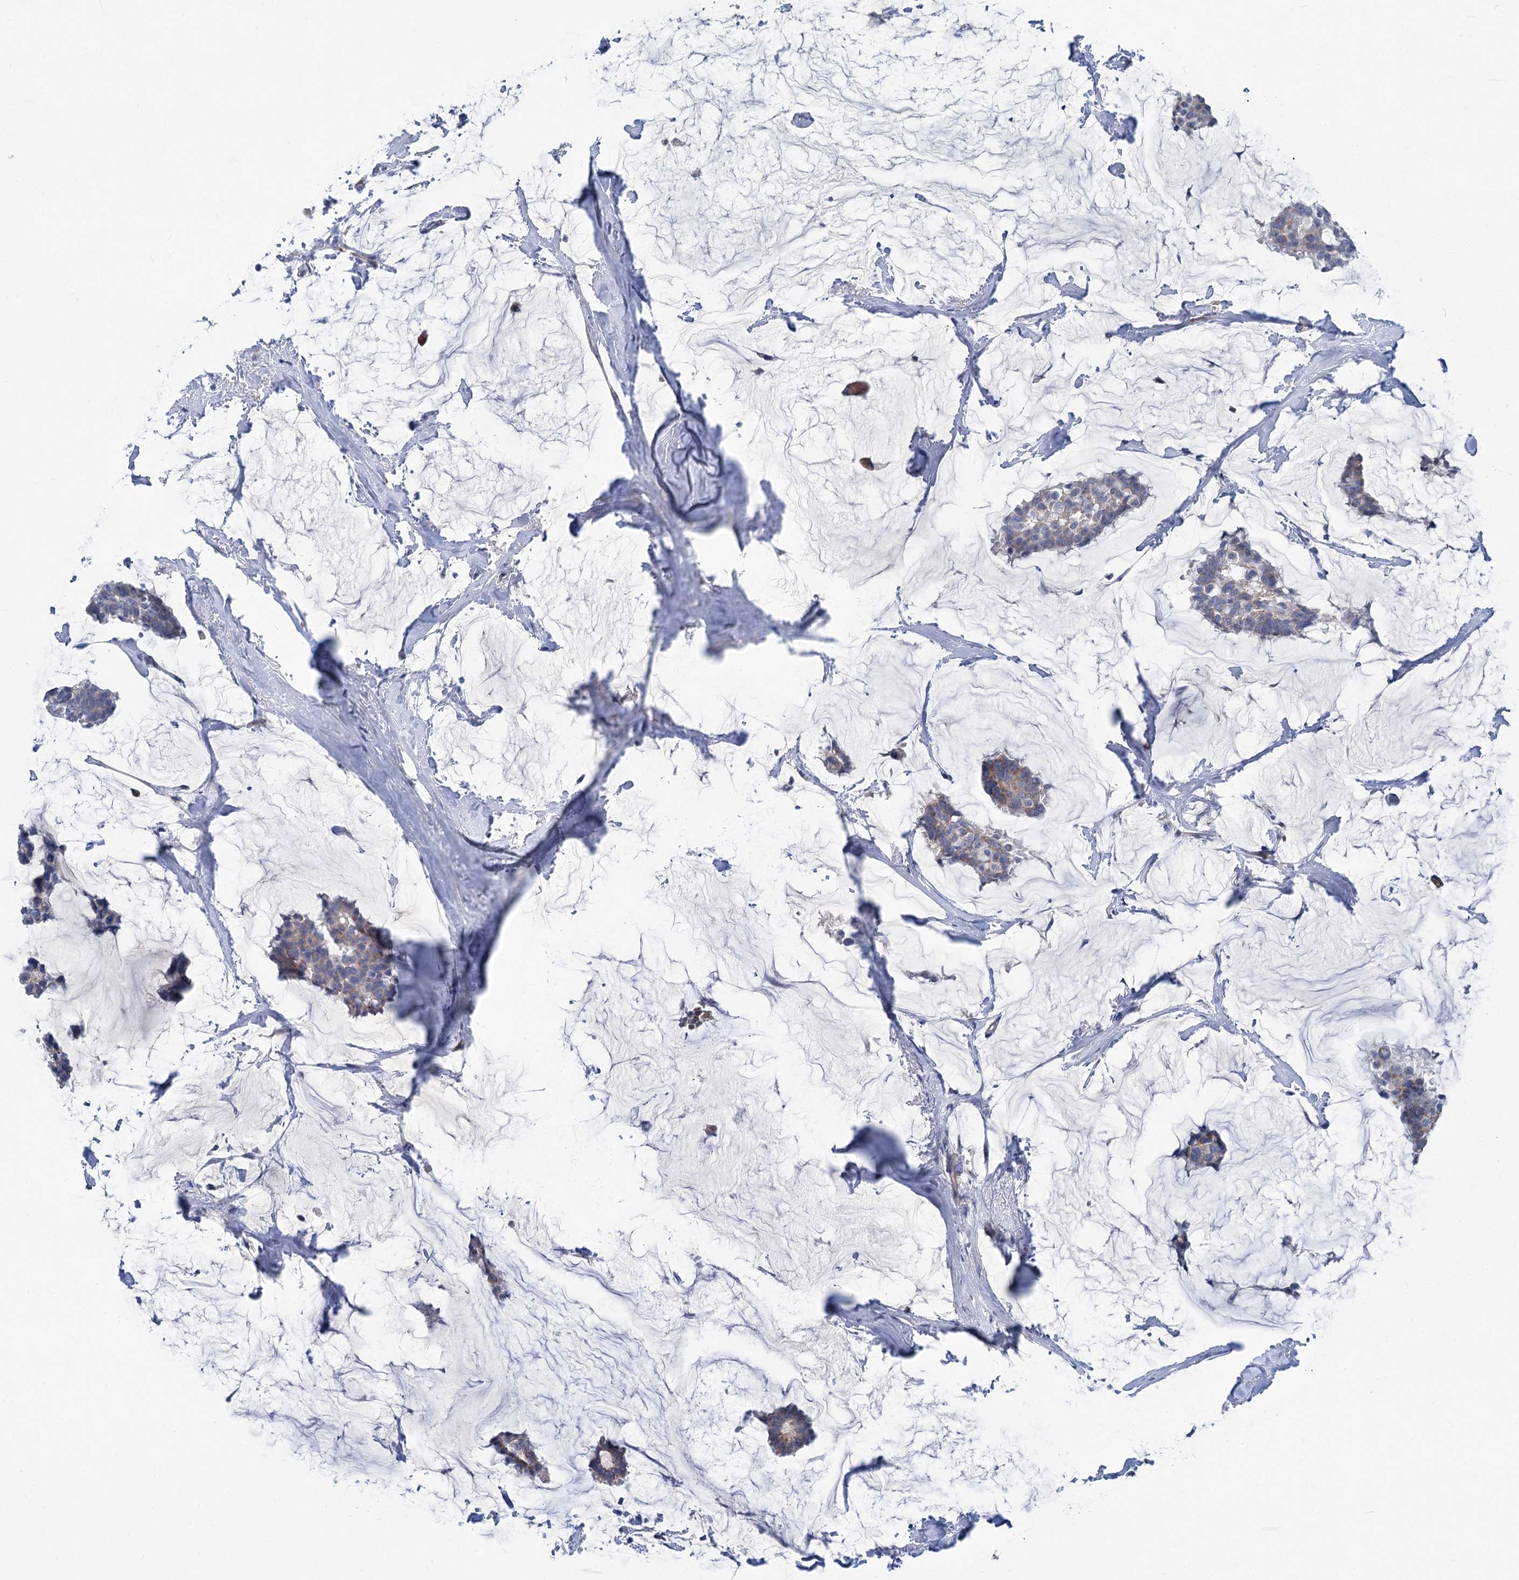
{"staining": {"intensity": "moderate", "quantity": "25%-75%", "location": "cytoplasmic/membranous"}, "tissue": "breast cancer", "cell_type": "Tumor cells", "image_type": "cancer", "snomed": [{"axis": "morphology", "description": "Duct carcinoma"}, {"axis": "topography", "description": "Breast"}], "caption": "This histopathology image demonstrates immunohistochemistry staining of breast cancer, with medium moderate cytoplasmic/membranous expression in about 25%-75% of tumor cells.", "gene": "CHDH", "patient": {"sex": "female", "age": 93}}